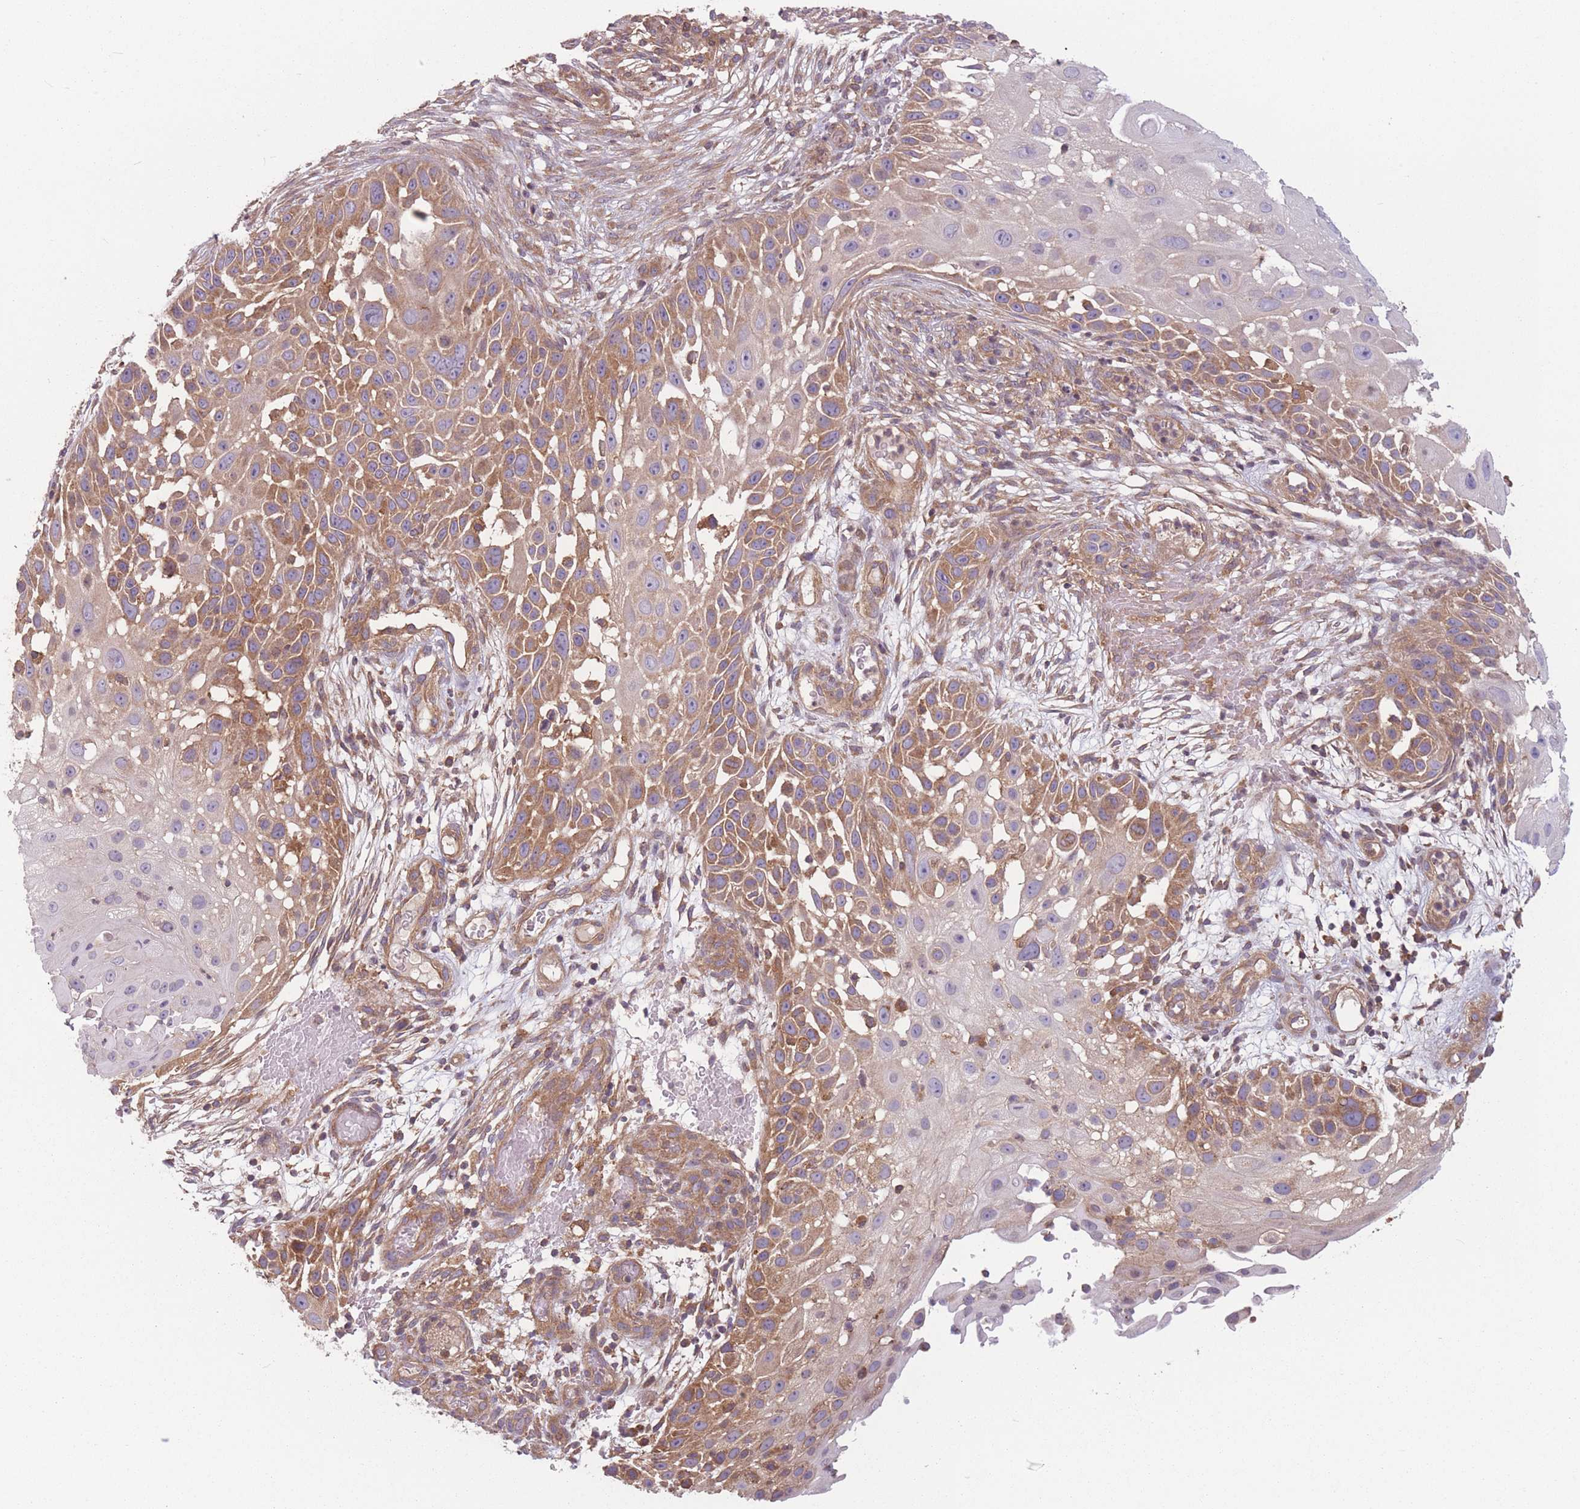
{"staining": {"intensity": "moderate", "quantity": ">75%", "location": "cytoplasmic/membranous"}, "tissue": "skin cancer", "cell_type": "Tumor cells", "image_type": "cancer", "snomed": [{"axis": "morphology", "description": "Squamous cell carcinoma, NOS"}, {"axis": "topography", "description": "Skin"}], "caption": "A brown stain shows moderate cytoplasmic/membranous staining of a protein in human skin cancer (squamous cell carcinoma) tumor cells. Using DAB (brown) and hematoxylin (blue) stains, captured at high magnification using brightfield microscopy.", "gene": "WASHC2A", "patient": {"sex": "female", "age": 44}}